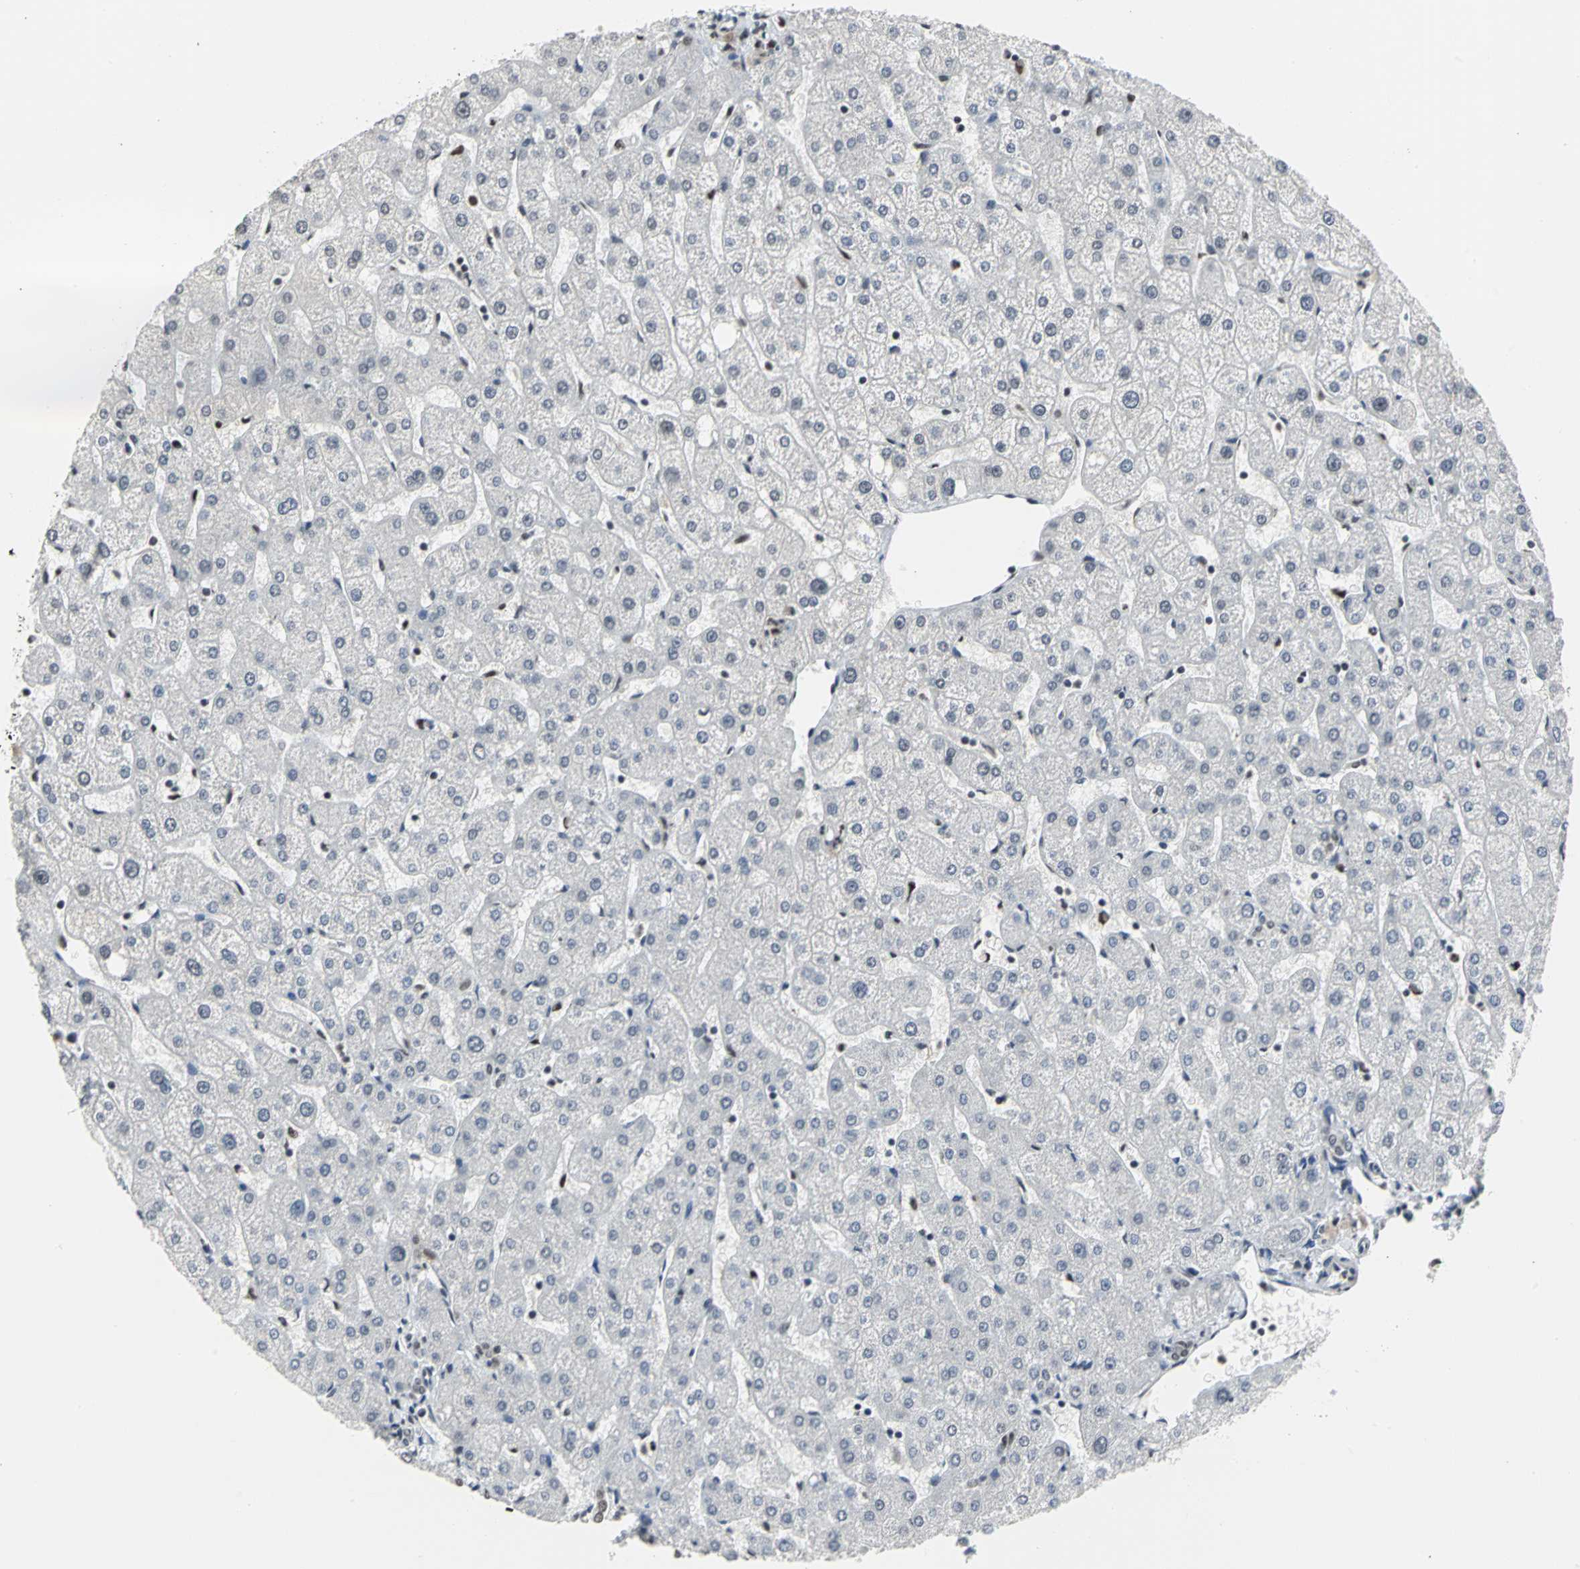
{"staining": {"intensity": "weak", "quantity": ">75%", "location": "nuclear"}, "tissue": "liver", "cell_type": "Cholangiocytes", "image_type": "normal", "snomed": [{"axis": "morphology", "description": "Normal tissue, NOS"}, {"axis": "topography", "description": "Liver"}], "caption": "Weak nuclear staining is appreciated in approximately >75% of cholangiocytes in benign liver.", "gene": "CCDC88C", "patient": {"sex": "male", "age": 67}}